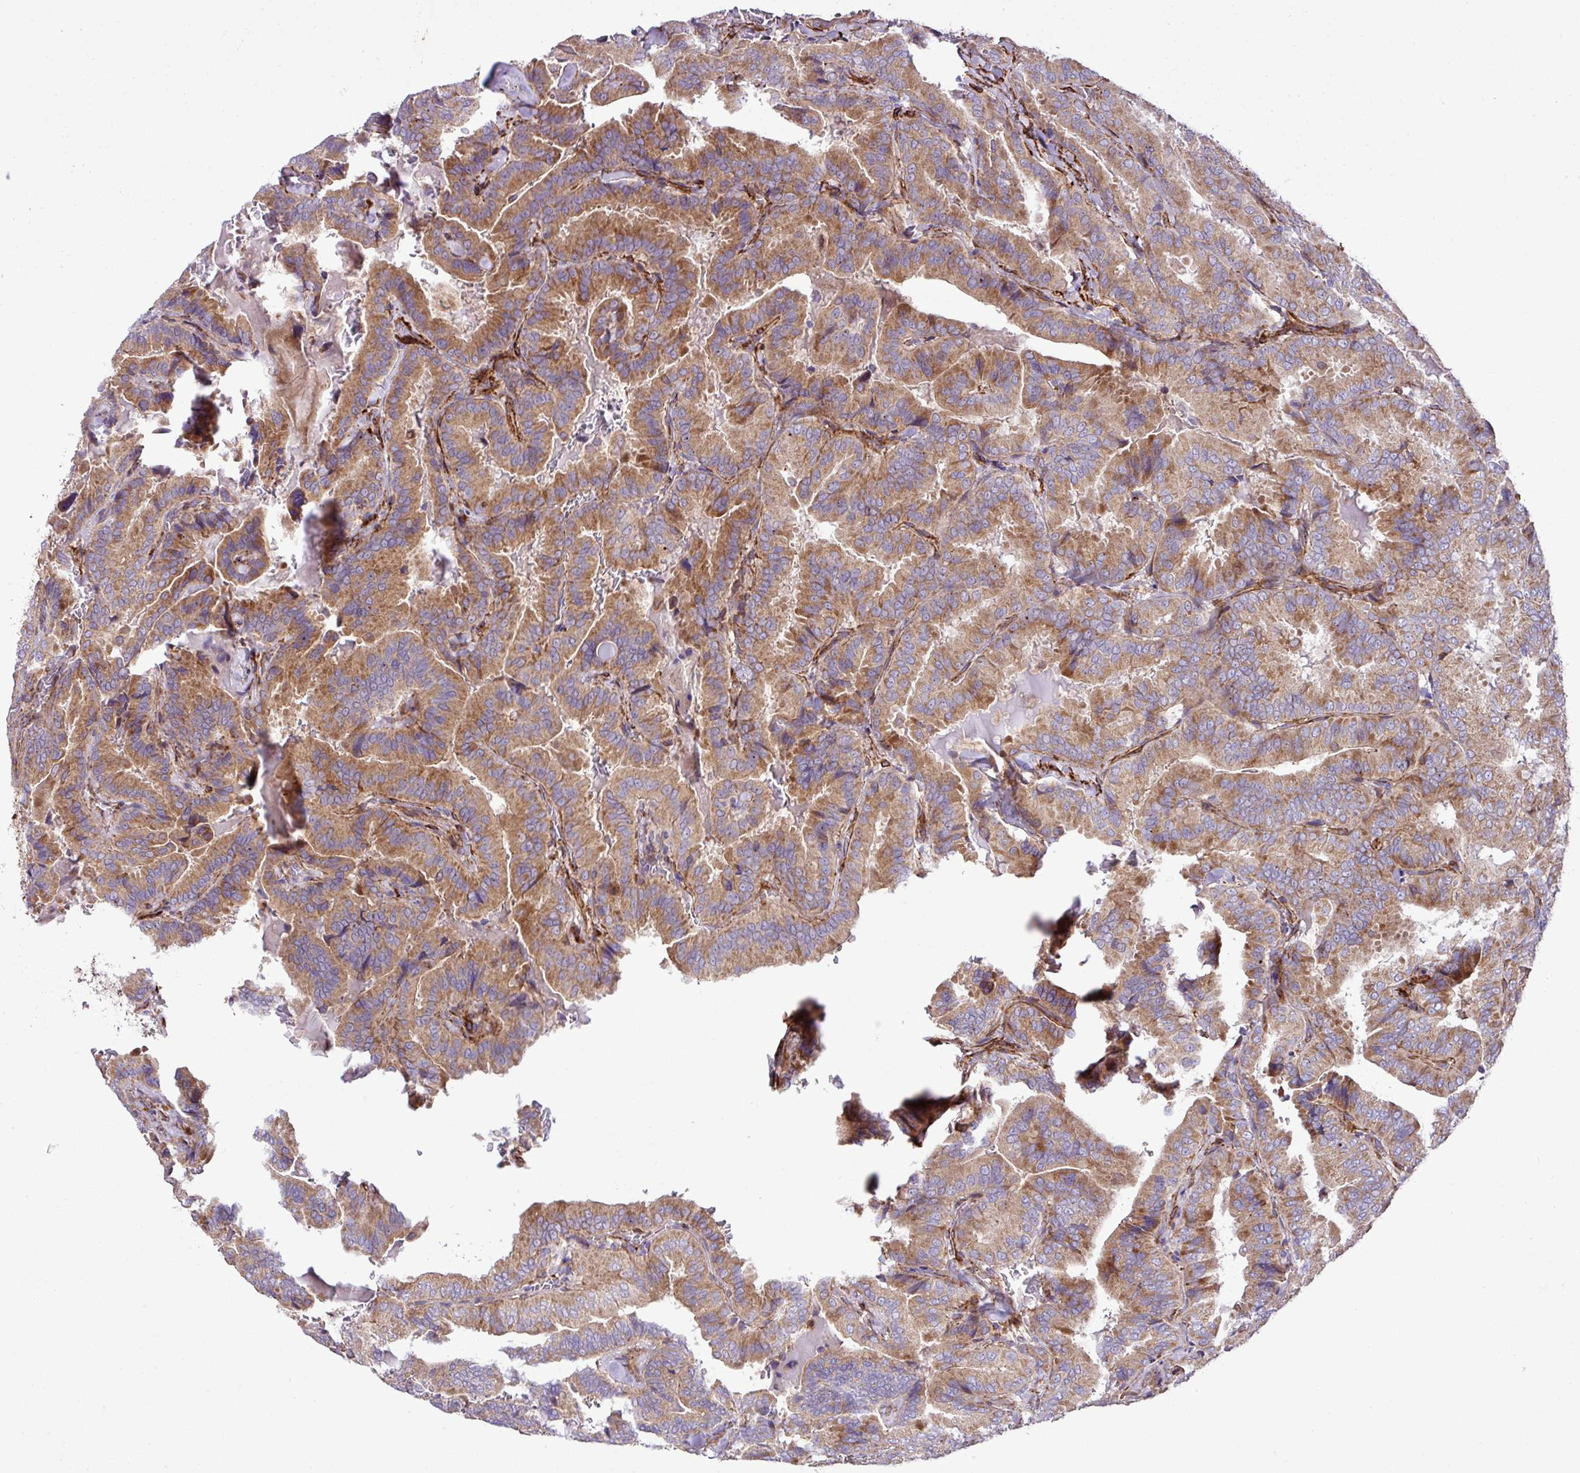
{"staining": {"intensity": "moderate", "quantity": ">75%", "location": "cytoplasmic/membranous"}, "tissue": "thyroid cancer", "cell_type": "Tumor cells", "image_type": "cancer", "snomed": [{"axis": "morphology", "description": "Papillary adenocarcinoma, NOS"}, {"axis": "topography", "description": "Thyroid gland"}], "caption": "Human papillary adenocarcinoma (thyroid) stained with a protein marker demonstrates moderate staining in tumor cells.", "gene": "FAM47E", "patient": {"sex": "male", "age": 61}}